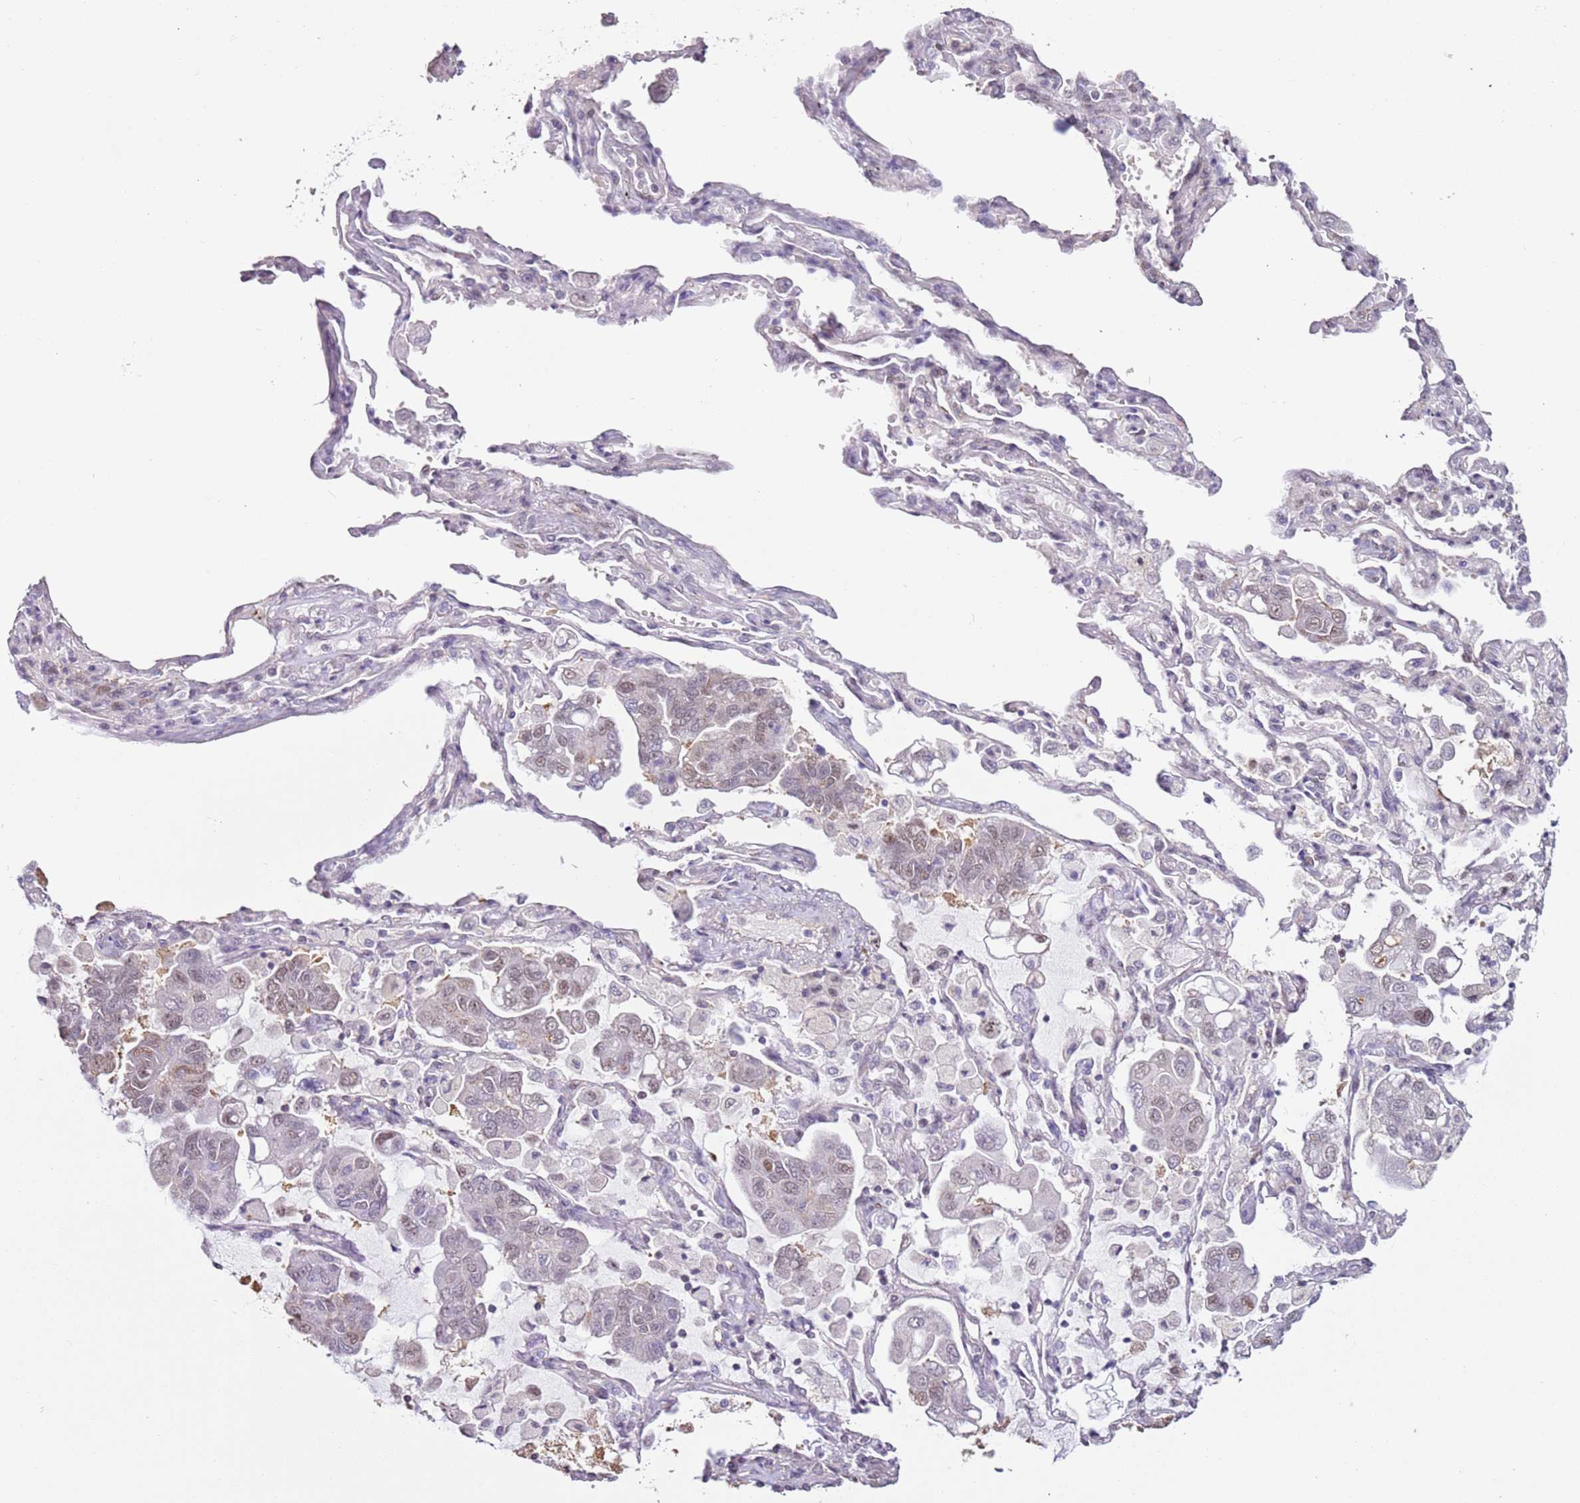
{"staining": {"intensity": "weak", "quantity": "25%-75%", "location": "nuclear"}, "tissue": "lung cancer", "cell_type": "Tumor cells", "image_type": "cancer", "snomed": [{"axis": "morphology", "description": "Adenocarcinoma, NOS"}, {"axis": "topography", "description": "Lung"}], "caption": "Brown immunohistochemical staining in human lung cancer (adenocarcinoma) reveals weak nuclear expression in approximately 25%-75% of tumor cells.", "gene": "PSMD4", "patient": {"sex": "male", "age": 64}}